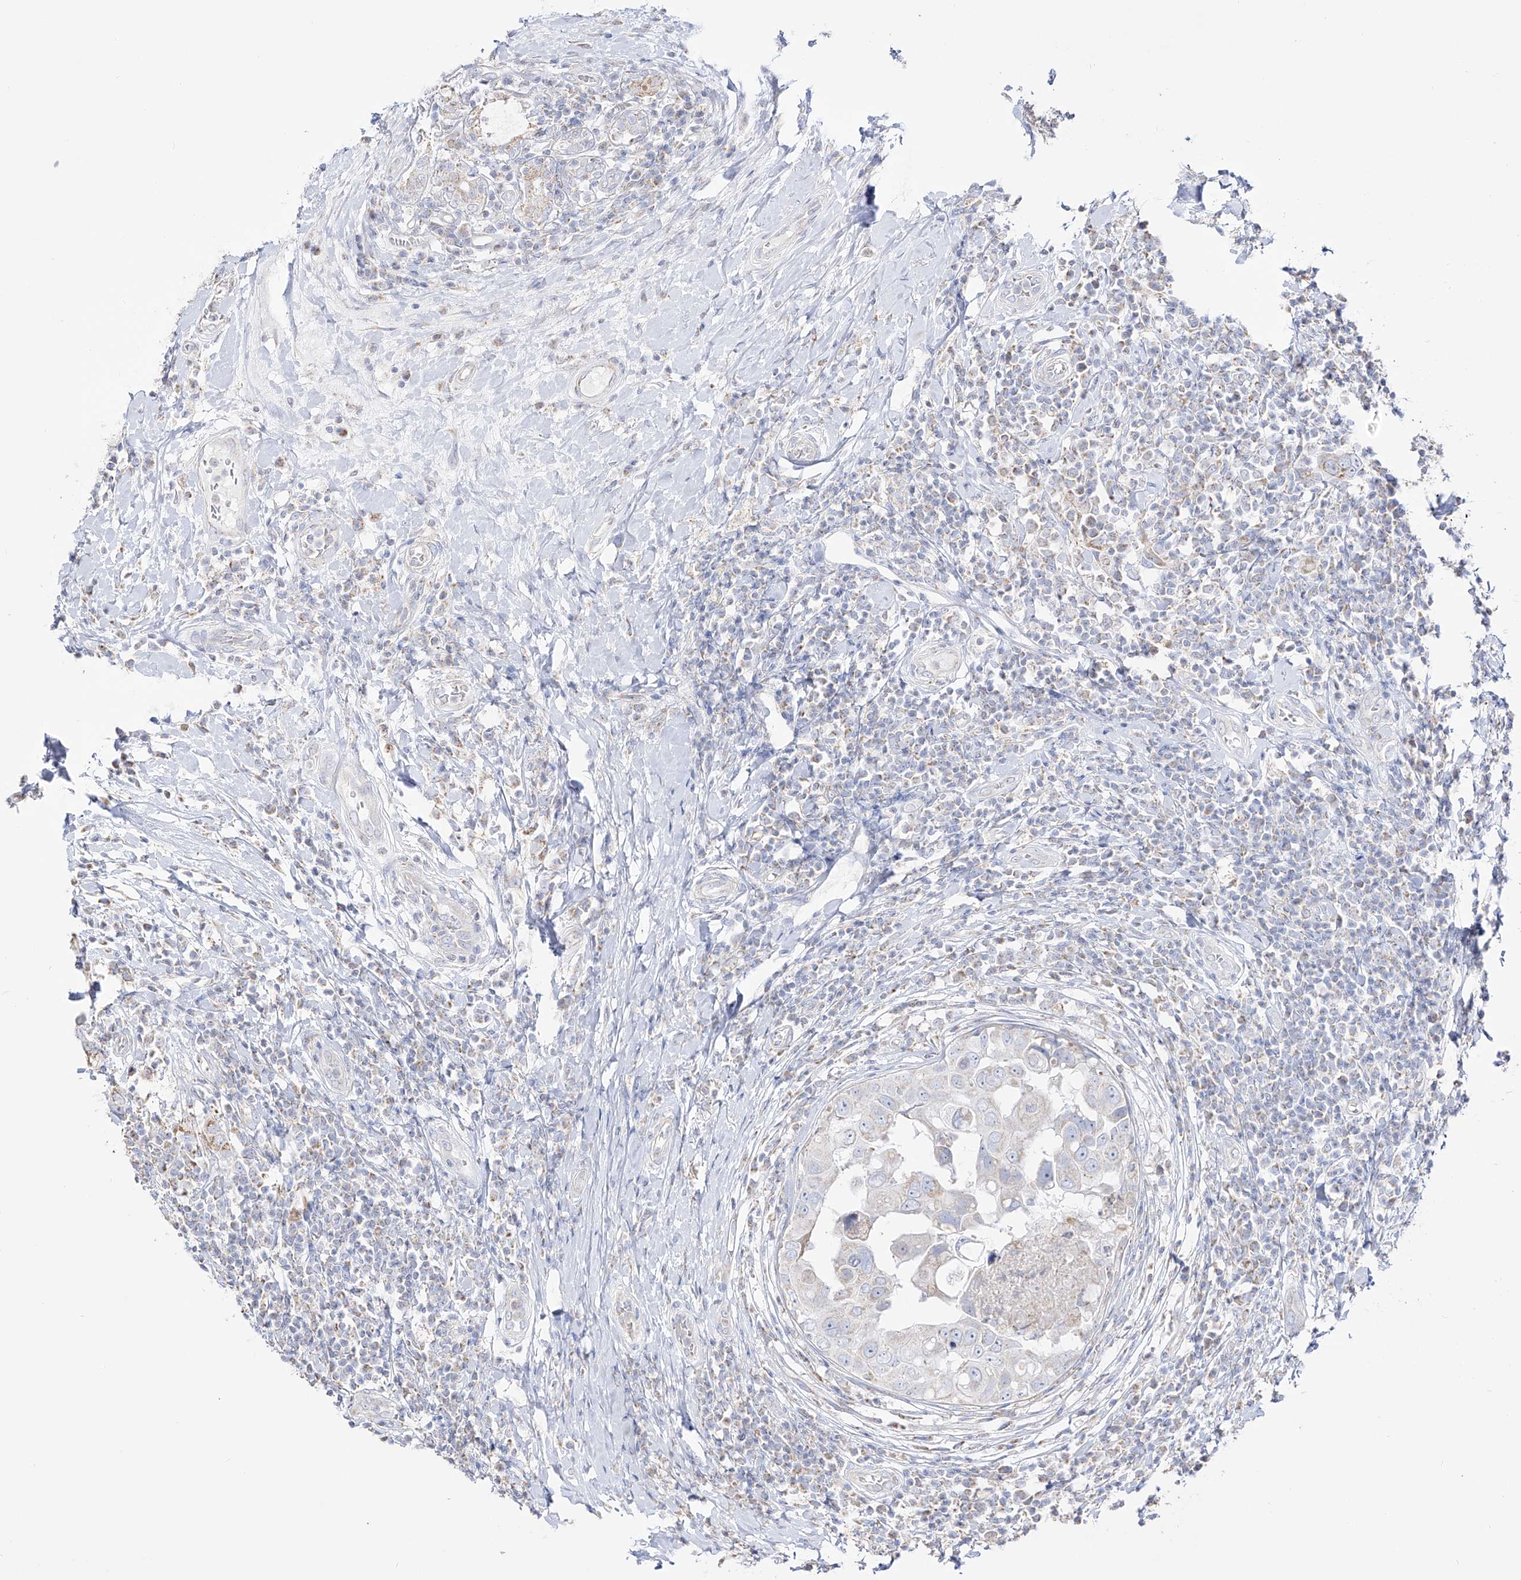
{"staining": {"intensity": "moderate", "quantity": "<25%", "location": "cytoplasmic/membranous"}, "tissue": "breast cancer", "cell_type": "Tumor cells", "image_type": "cancer", "snomed": [{"axis": "morphology", "description": "Duct carcinoma"}, {"axis": "topography", "description": "Breast"}], "caption": "This image displays immunohistochemistry (IHC) staining of human breast cancer (infiltrating ductal carcinoma), with low moderate cytoplasmic/membranous expression in about <25% of tumor cells.", "gene": "RCHY1", "patient": {"sex": "female", "age": 27}}